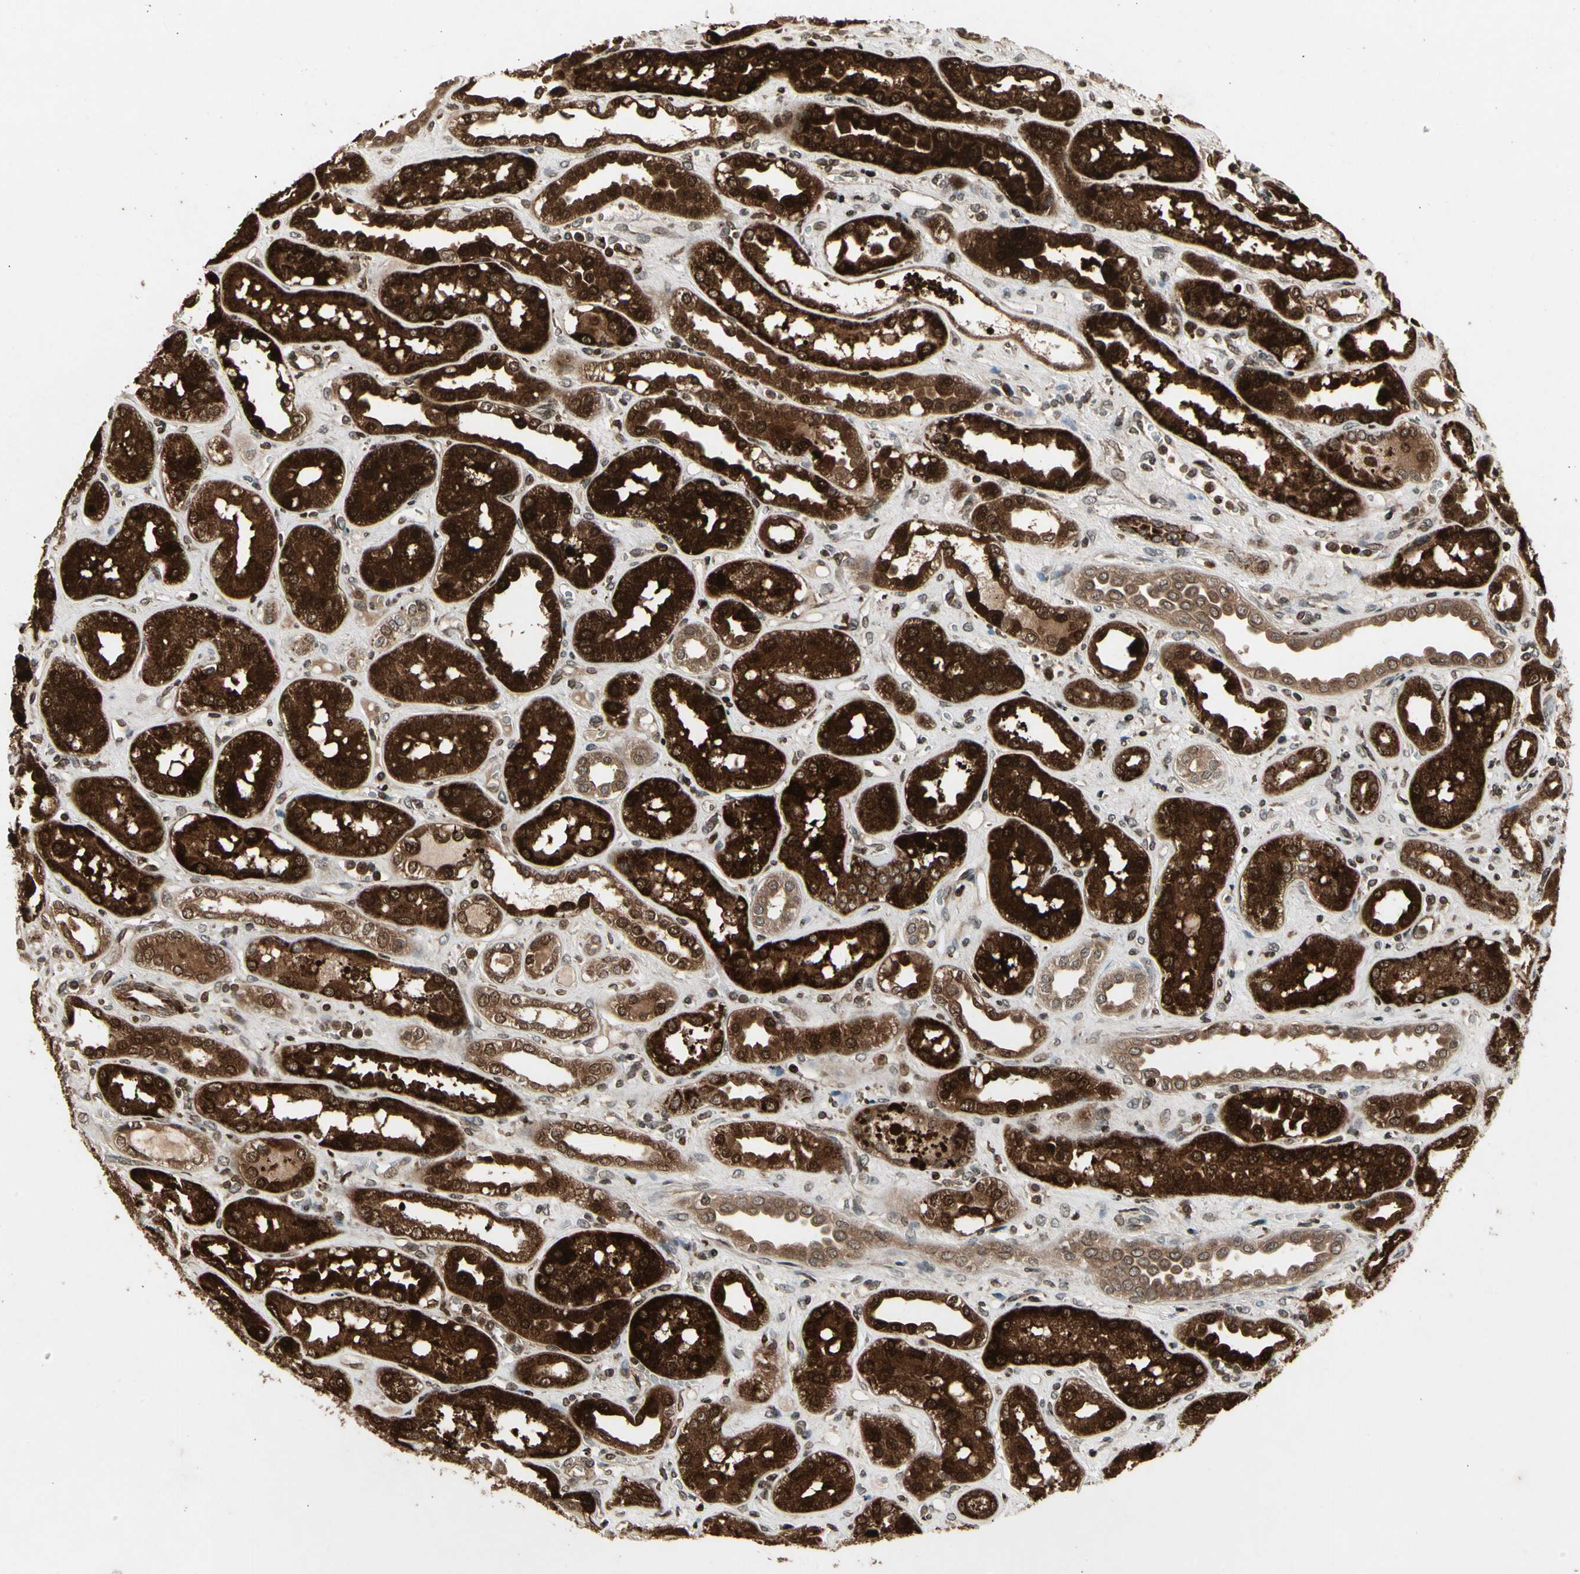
{"staining": {"intensity": "moderate", "quantity": ">75%", "location": "nuclear"}, "tissue": "kidney", "cell_type": "Cells in glomeruli", "image_type": "normal", "snomed": [{"axis": "morphology", "description": "Normal tissue, NOS"}, {"axis": "topography", "description": "Kidney"}], "caption": "Immunohistochemistry photomicrograph of benign human kidney stained for a protein (brown), which exhibits medium levels of moderate nuclear staining in approximately >75% of cells in glomeruli.", "gene": "GLRX", "patient": {"sex": "male", "age": 59}}